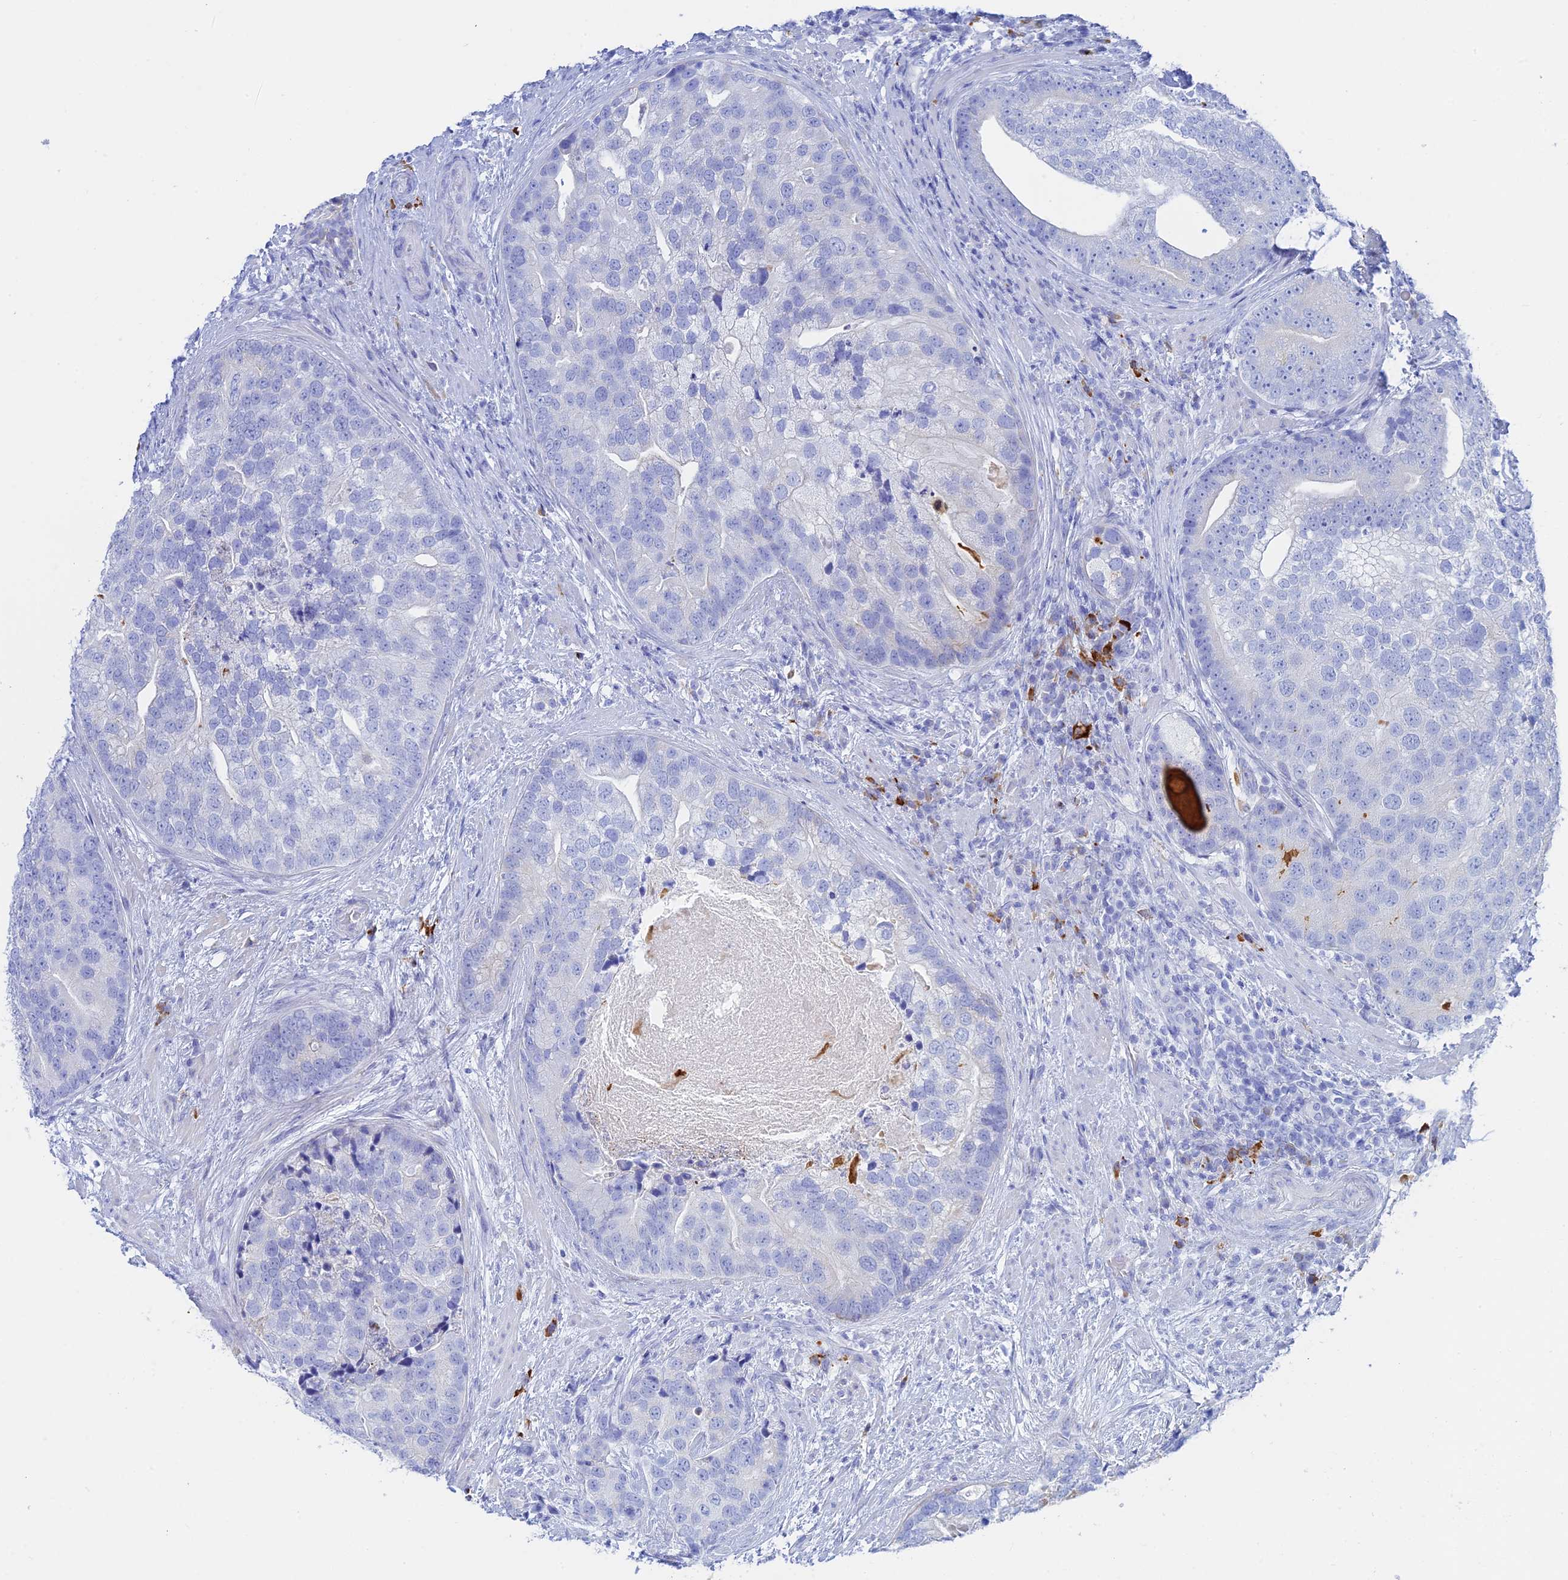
{"staining": {"intensity": "negative", "quantity": "none", "location": "none"}, "tissue": "prostate cancer", "cell_type": "Tumor cells", "image_type": "cancer", "snomed": [{"axis": "morphology", "description": "Adenocarcinoma, High grade"}, {"axis": "topography", "description": "Prostate"}], "caption": "There is no significant expression in tumor cells of prostate high-grade adenocarcinoma.", "gene": "CEP152", "patient": {"sex": "male", "age": 62}}